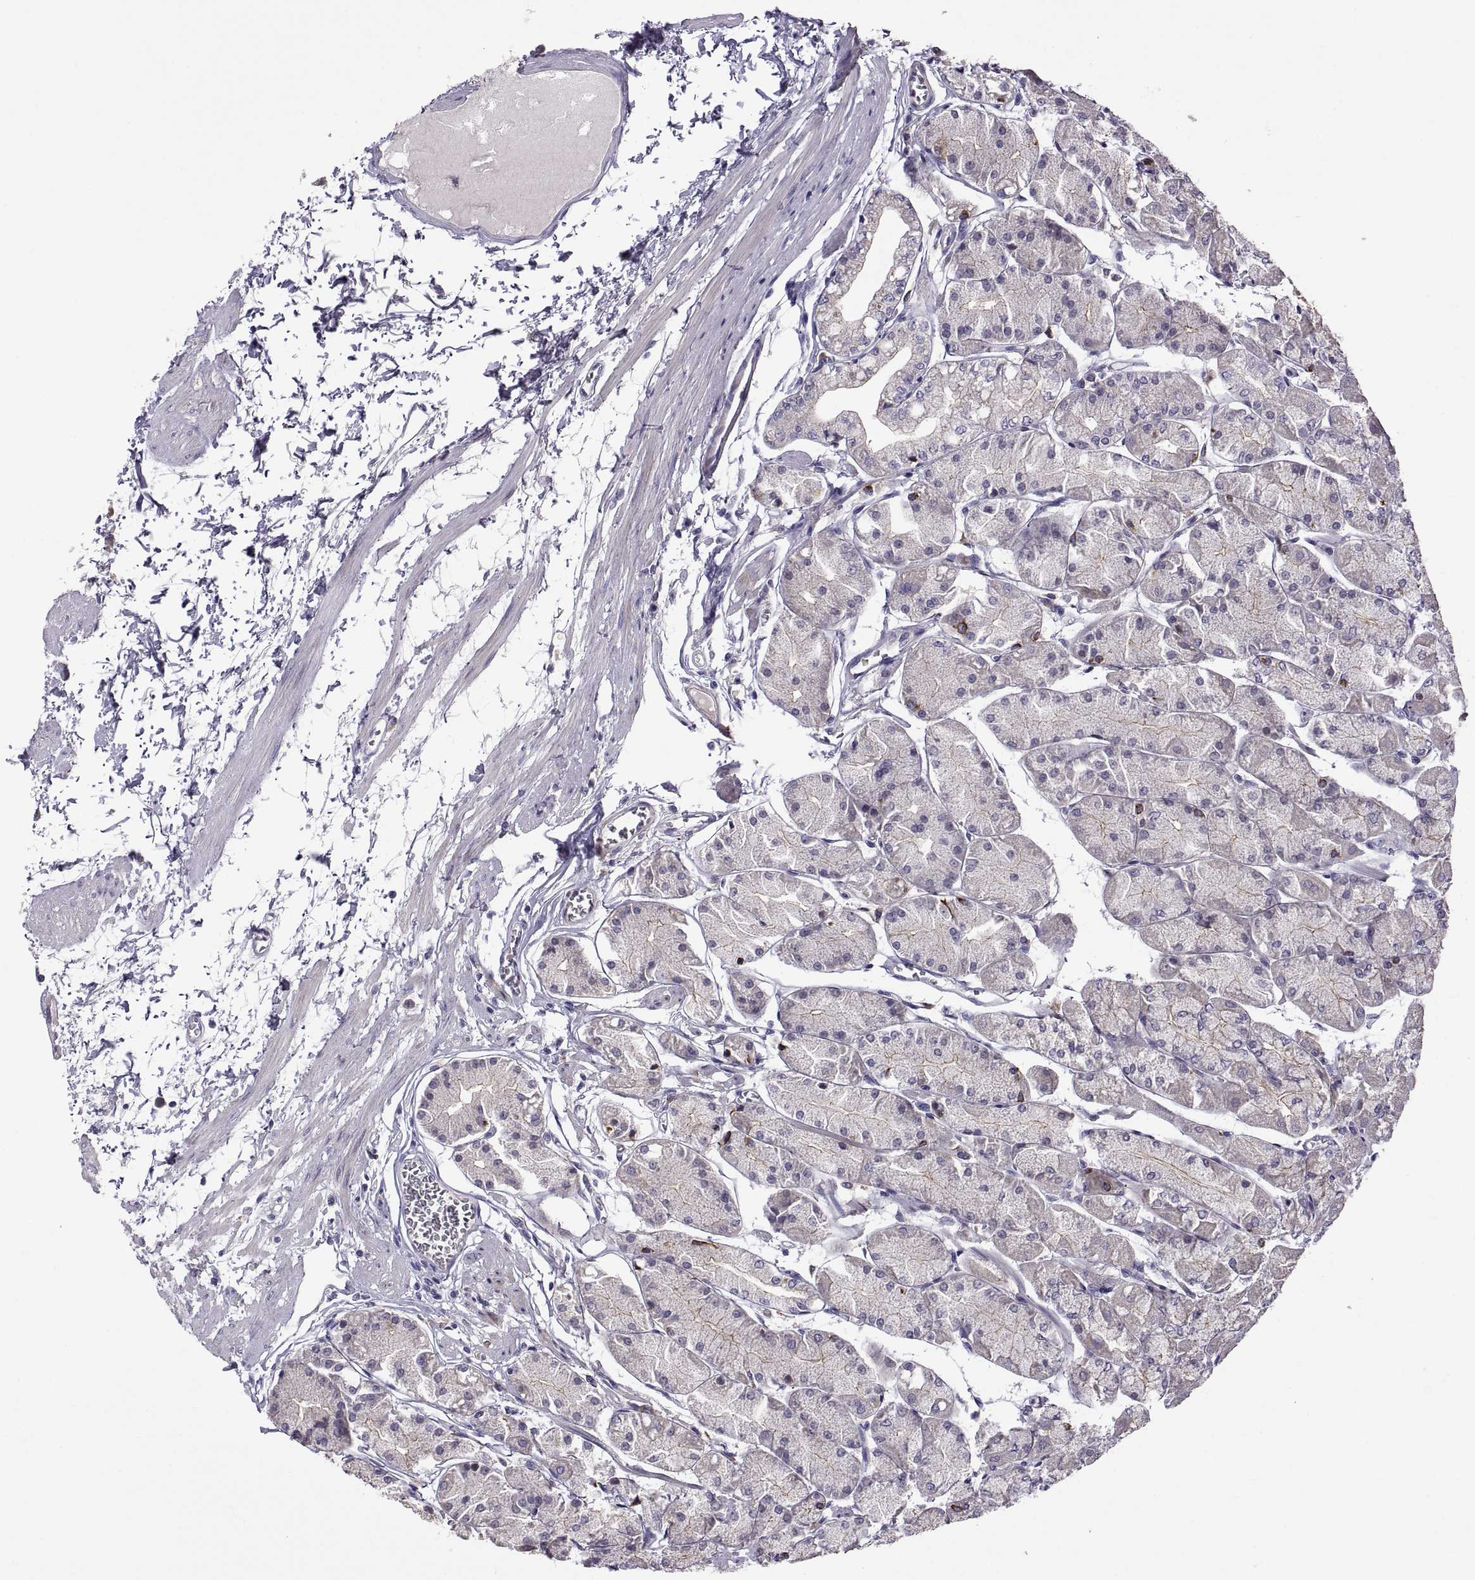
{"staining": {"intensity": "negative", "quantity": "none", "location": "none"}, "tissue": "stomach", "cell_type": "Glandular cells", "image_type": "normal", "snomed": [{"axis": "morphology", "description": "Normal tissue, NOS"}, {"axis": "topography", "description": "Stomach, upper"}], "caption": "Glandular cells are negative for brown protein staining in unremarkable stomach. The staining is performed using DAB (3,3'-diaminobenzidine) brown chromogen with nuclei counter-stained in using hematoxylin.", "gene": "MAGEB18", "patient": {"sex": "male", "age": 60}}